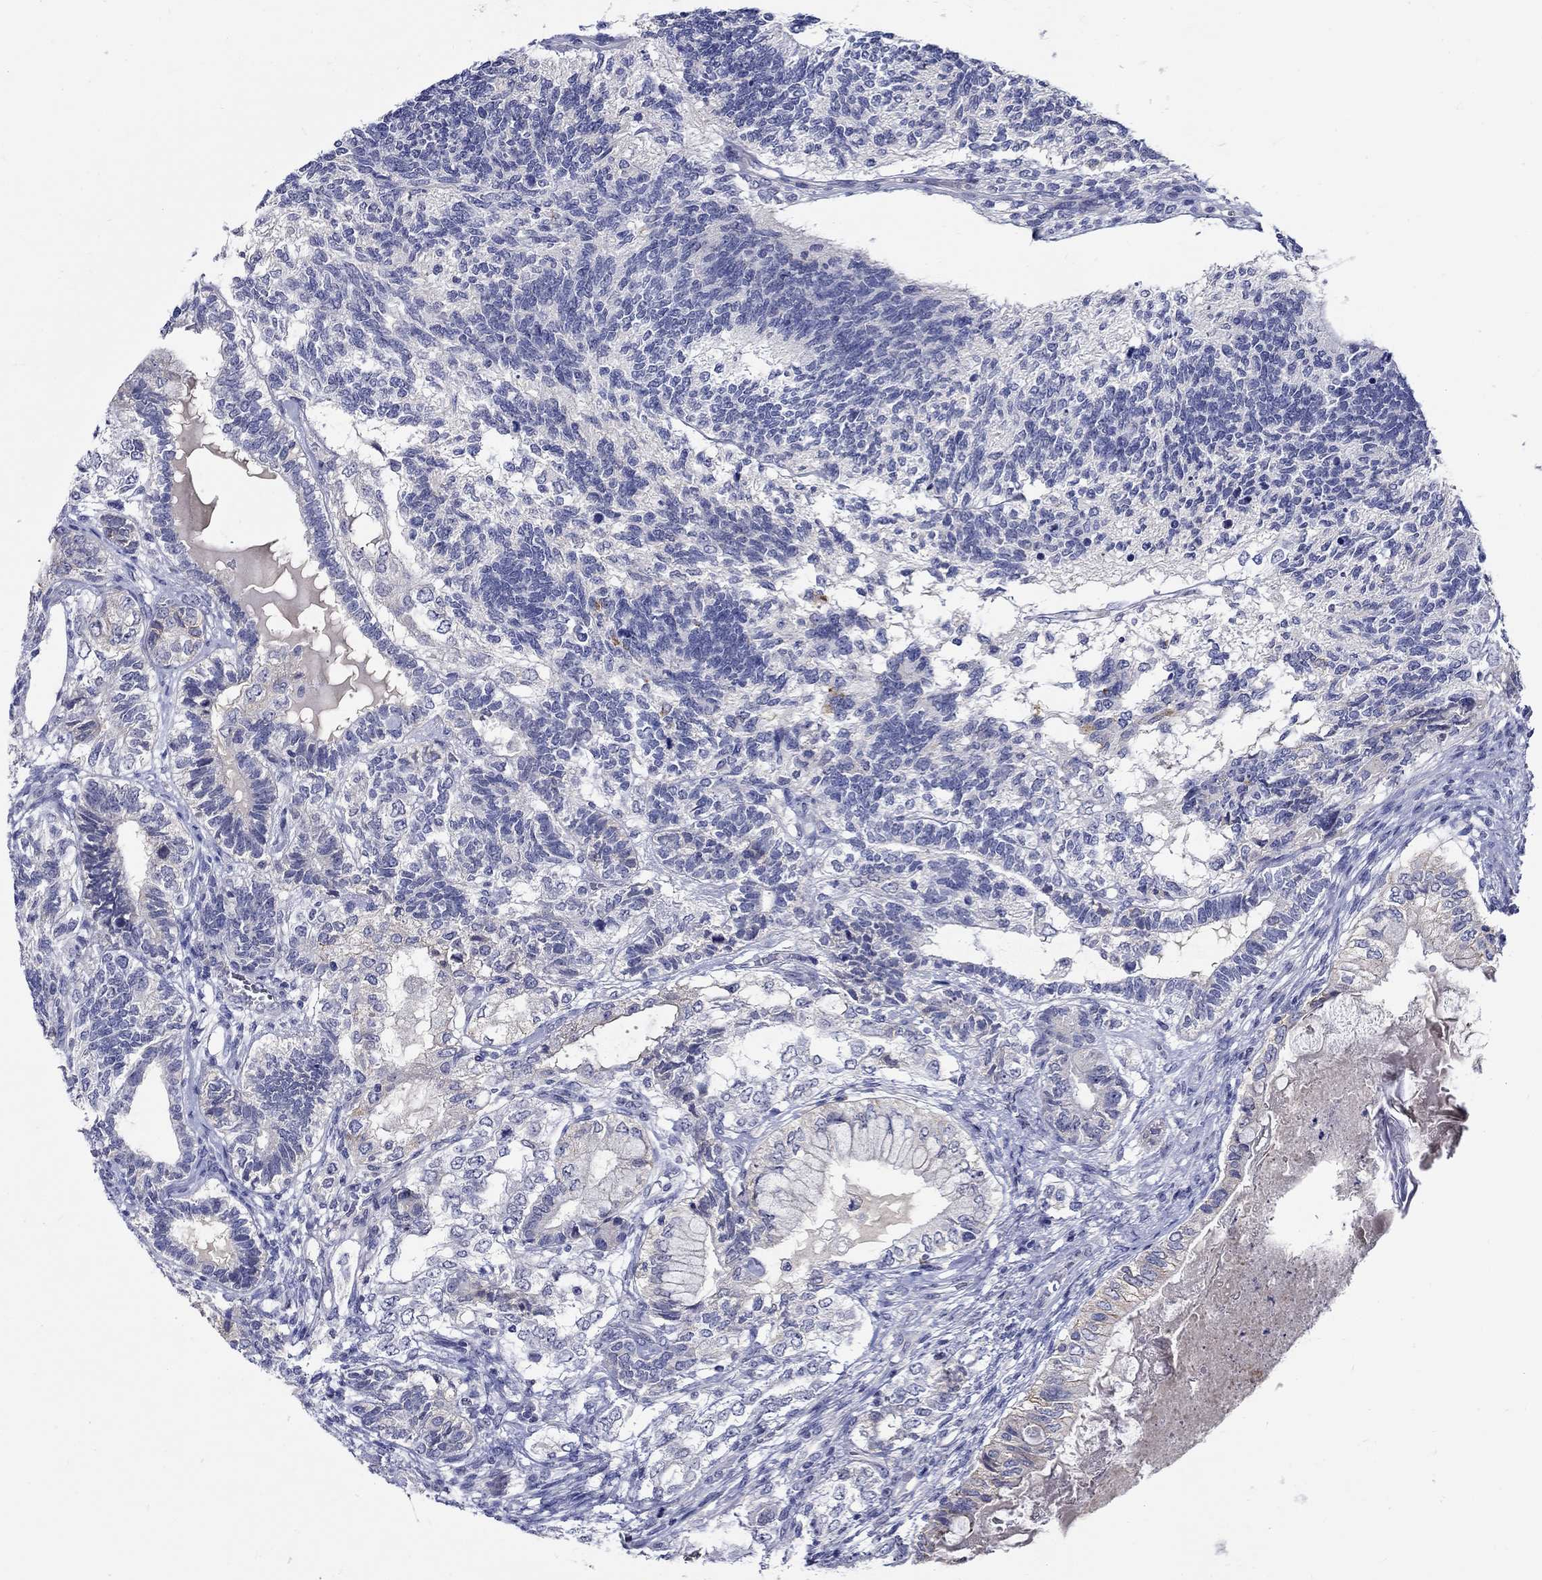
{"staining": {"intensity": "negative", "quantity": "none", "location": "none"}, "tissue": "testis cancer", "cell_type": "Tumor cells", "image_type": "cancer", "snomed": [{"axis": "morphology", "description": "Seminoma, NOS"}, {"axis": "morphology", "description": "Carcinoma, Embryonal, NOS"}, {"axis": "topography", "description": "Testis"}], "caption": "IHC micrograph of neoplastic tissue: human testis cancer stained with DAB (3,3'-diaminobenzidine) reveals no significant protein staining in tumor cells. The staining is performed using DAB brown chromogen with nuclei counter-stained in using hematoxylin.", "gene": "SLC30A3", "patient": {"sex": "male", "age": 41}}